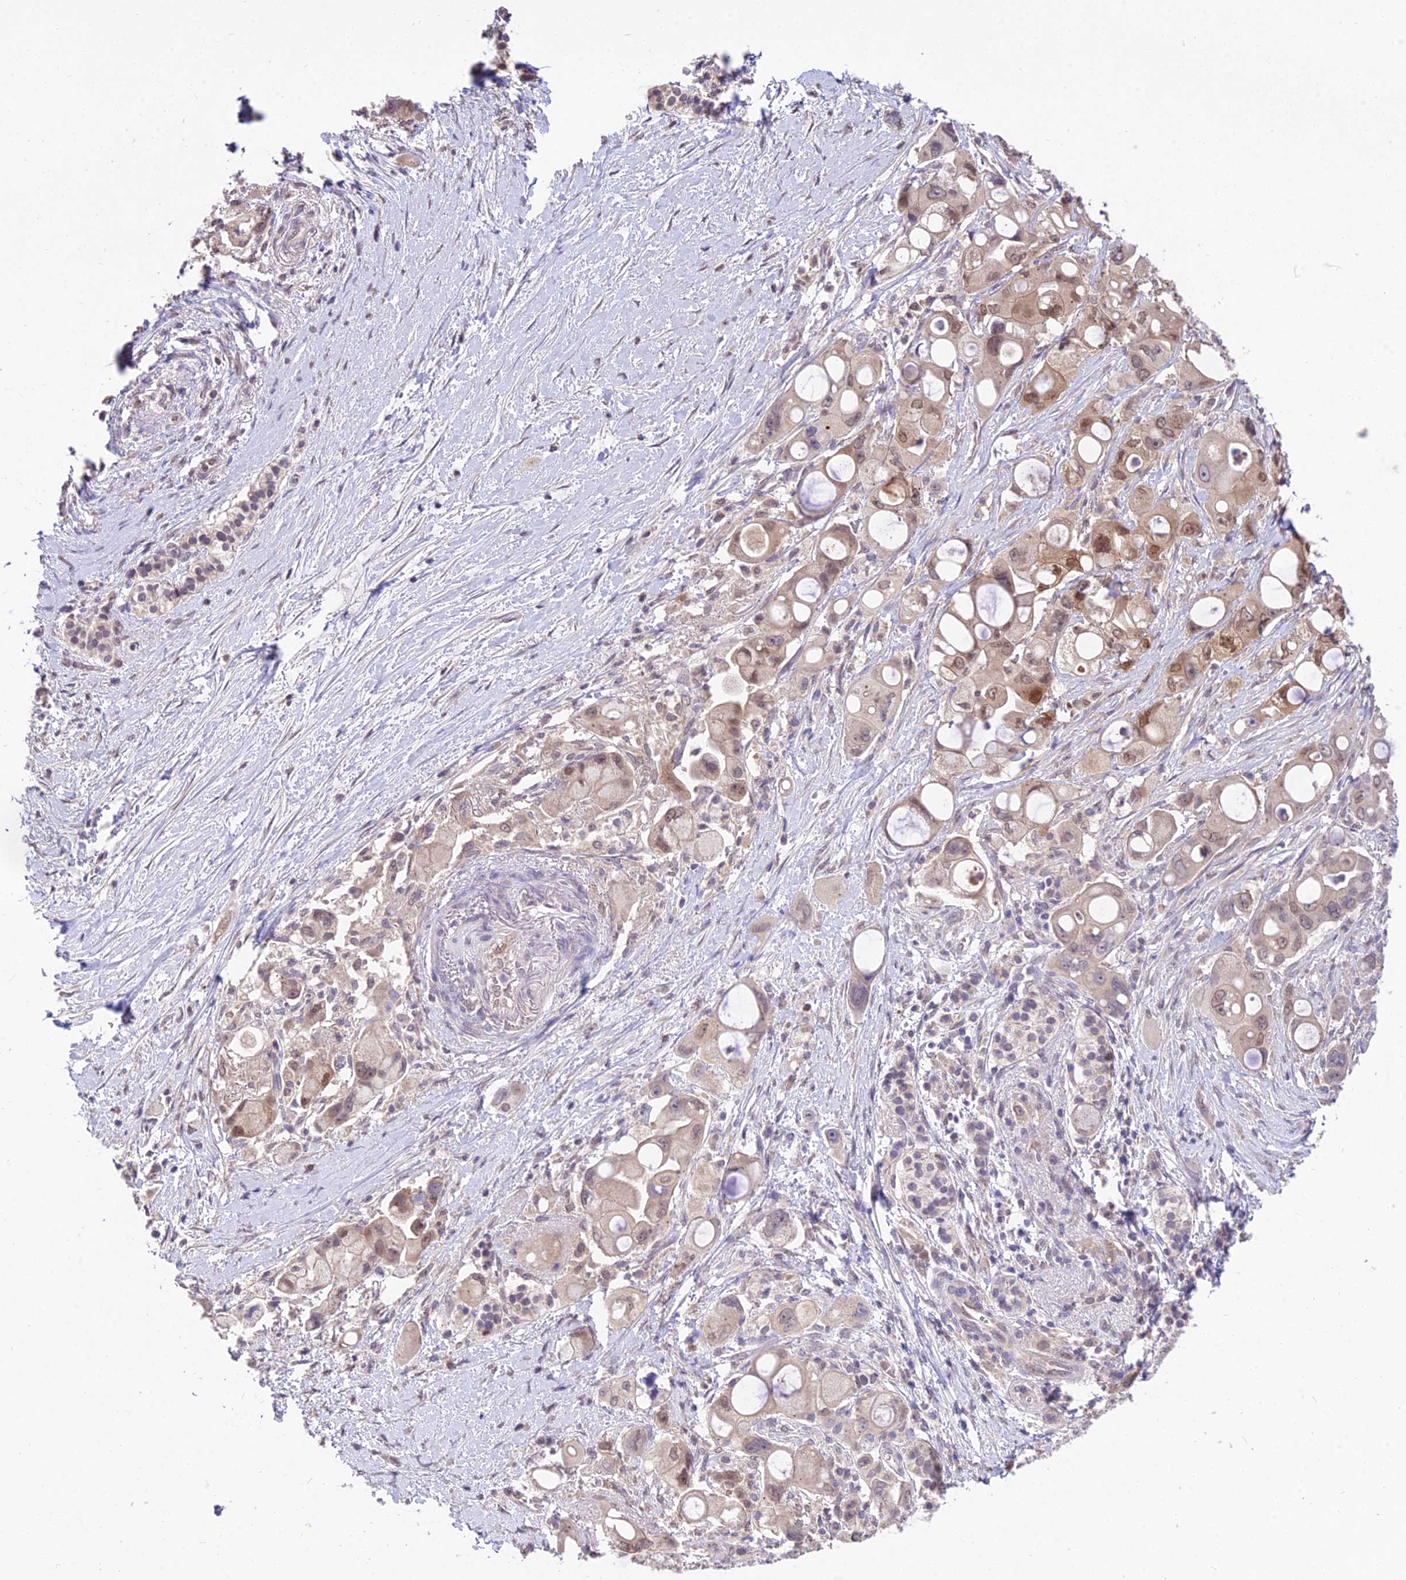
{"staining": {"intensity": "moderate", "quantity": "25%-75%", "location": "nuclear"}, "tissue": "pancreatic cancer", "cell_type": "Tumor cells", "image_type": "cancer", "snomed": [{"axis": "morphology", "description": "Adenocarcinoma, NOS"}, {"axis": "topography", "description": "Pancreas"}], "caption": "Protein analysis of pancreatic cancer (adenocarcinoma) tissue exhibits moderate nuclear expression in about 25%-75% of tumor cells.", "gene": "PGK1", "patient": {"sex": "male", "age": 68}}